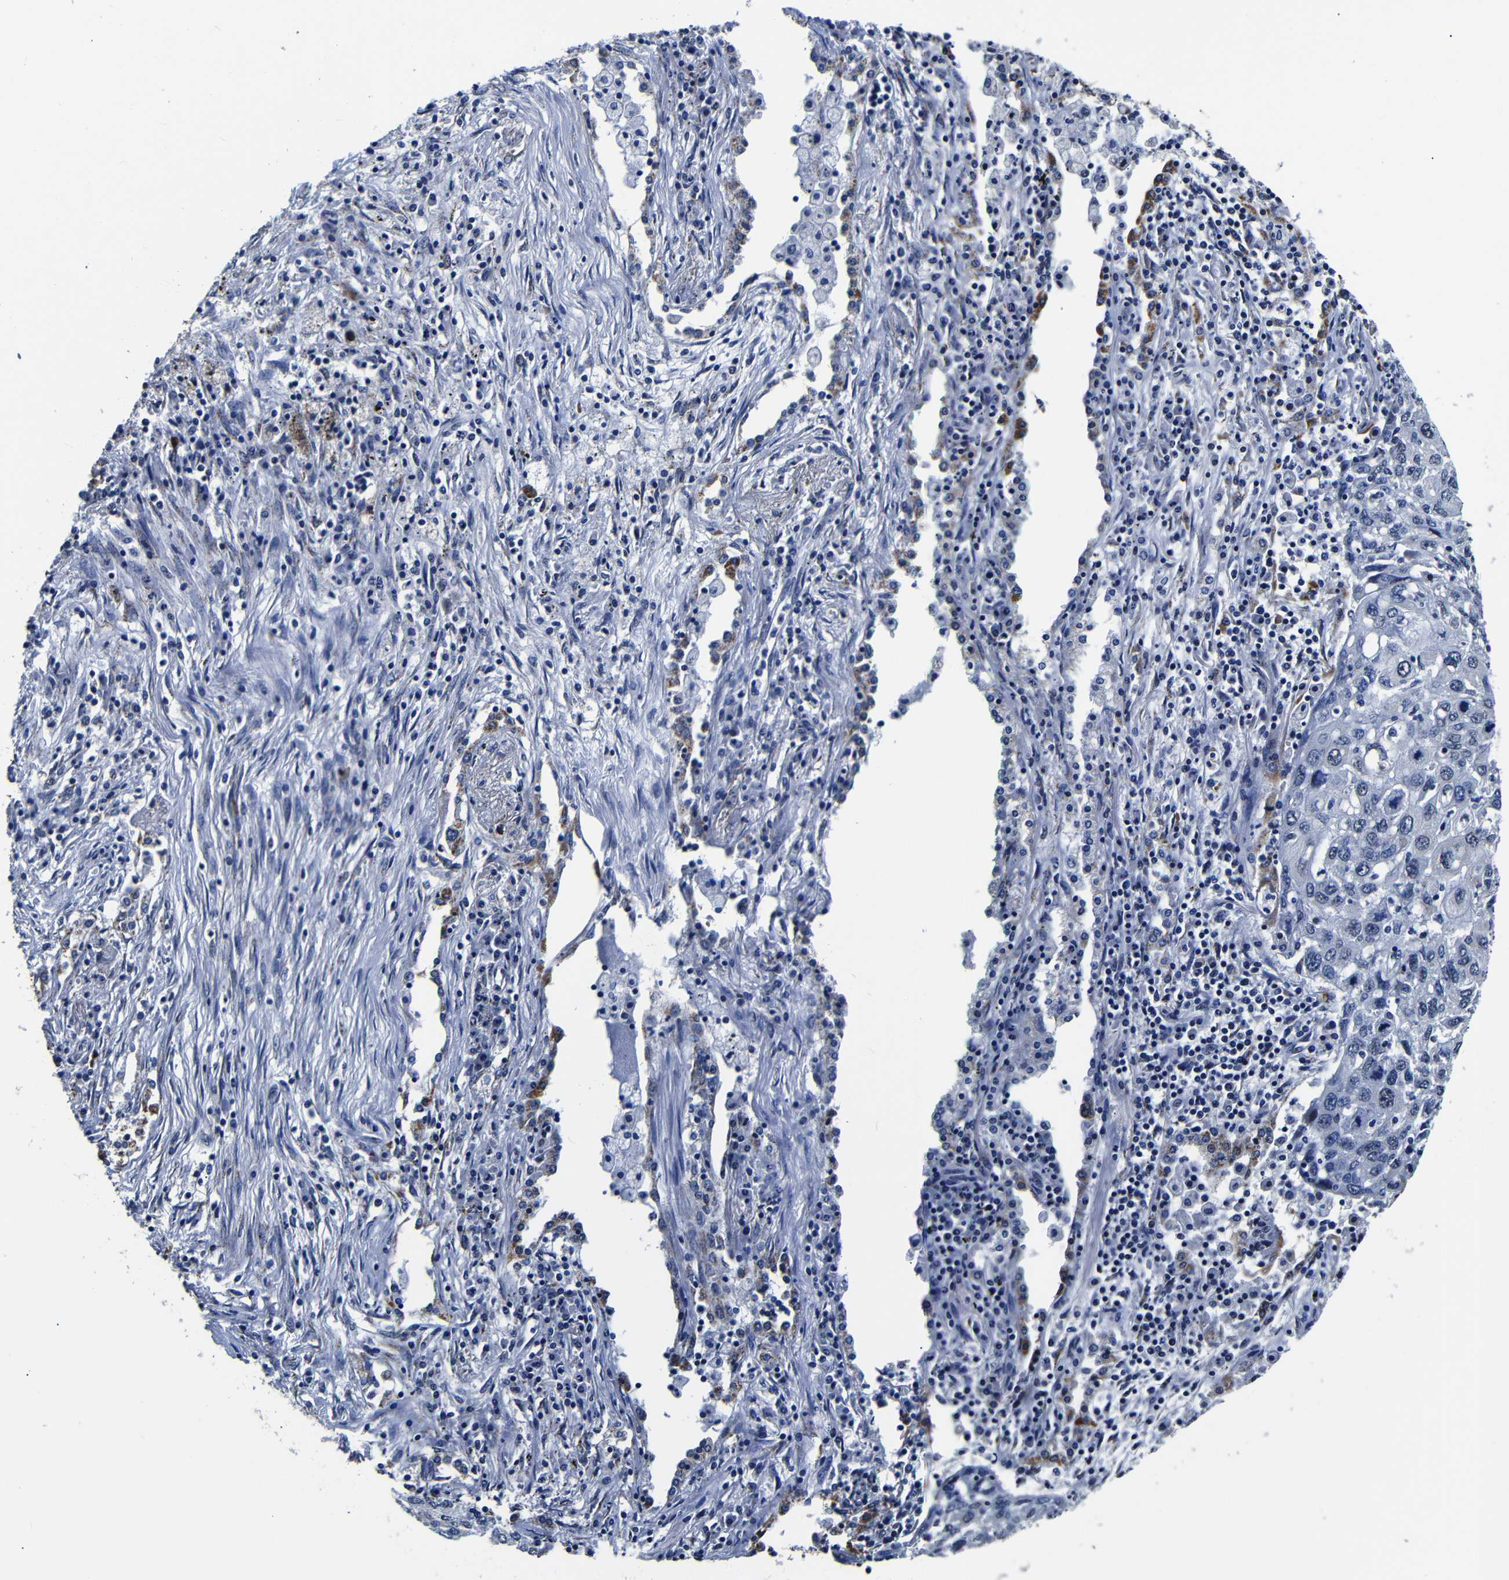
{"staining": {"intensity": "negative", "quantity": "none", "location": "none"}, "tissue": "lung cancer", "cell_type": "Tumor cells", "image_type": "cancer", "snomed": [{"axis": "morphology", "description": "Squamous cell carcinoma, NOS"}, {"axis": "topography", "description": "Lung"}], "caption": "Tumor cells show no significant protein positivity in lung cancer (squamous cell carcinoma).", "gene": "DEPP1", "patient": {"sex": "female", "age": 63}}